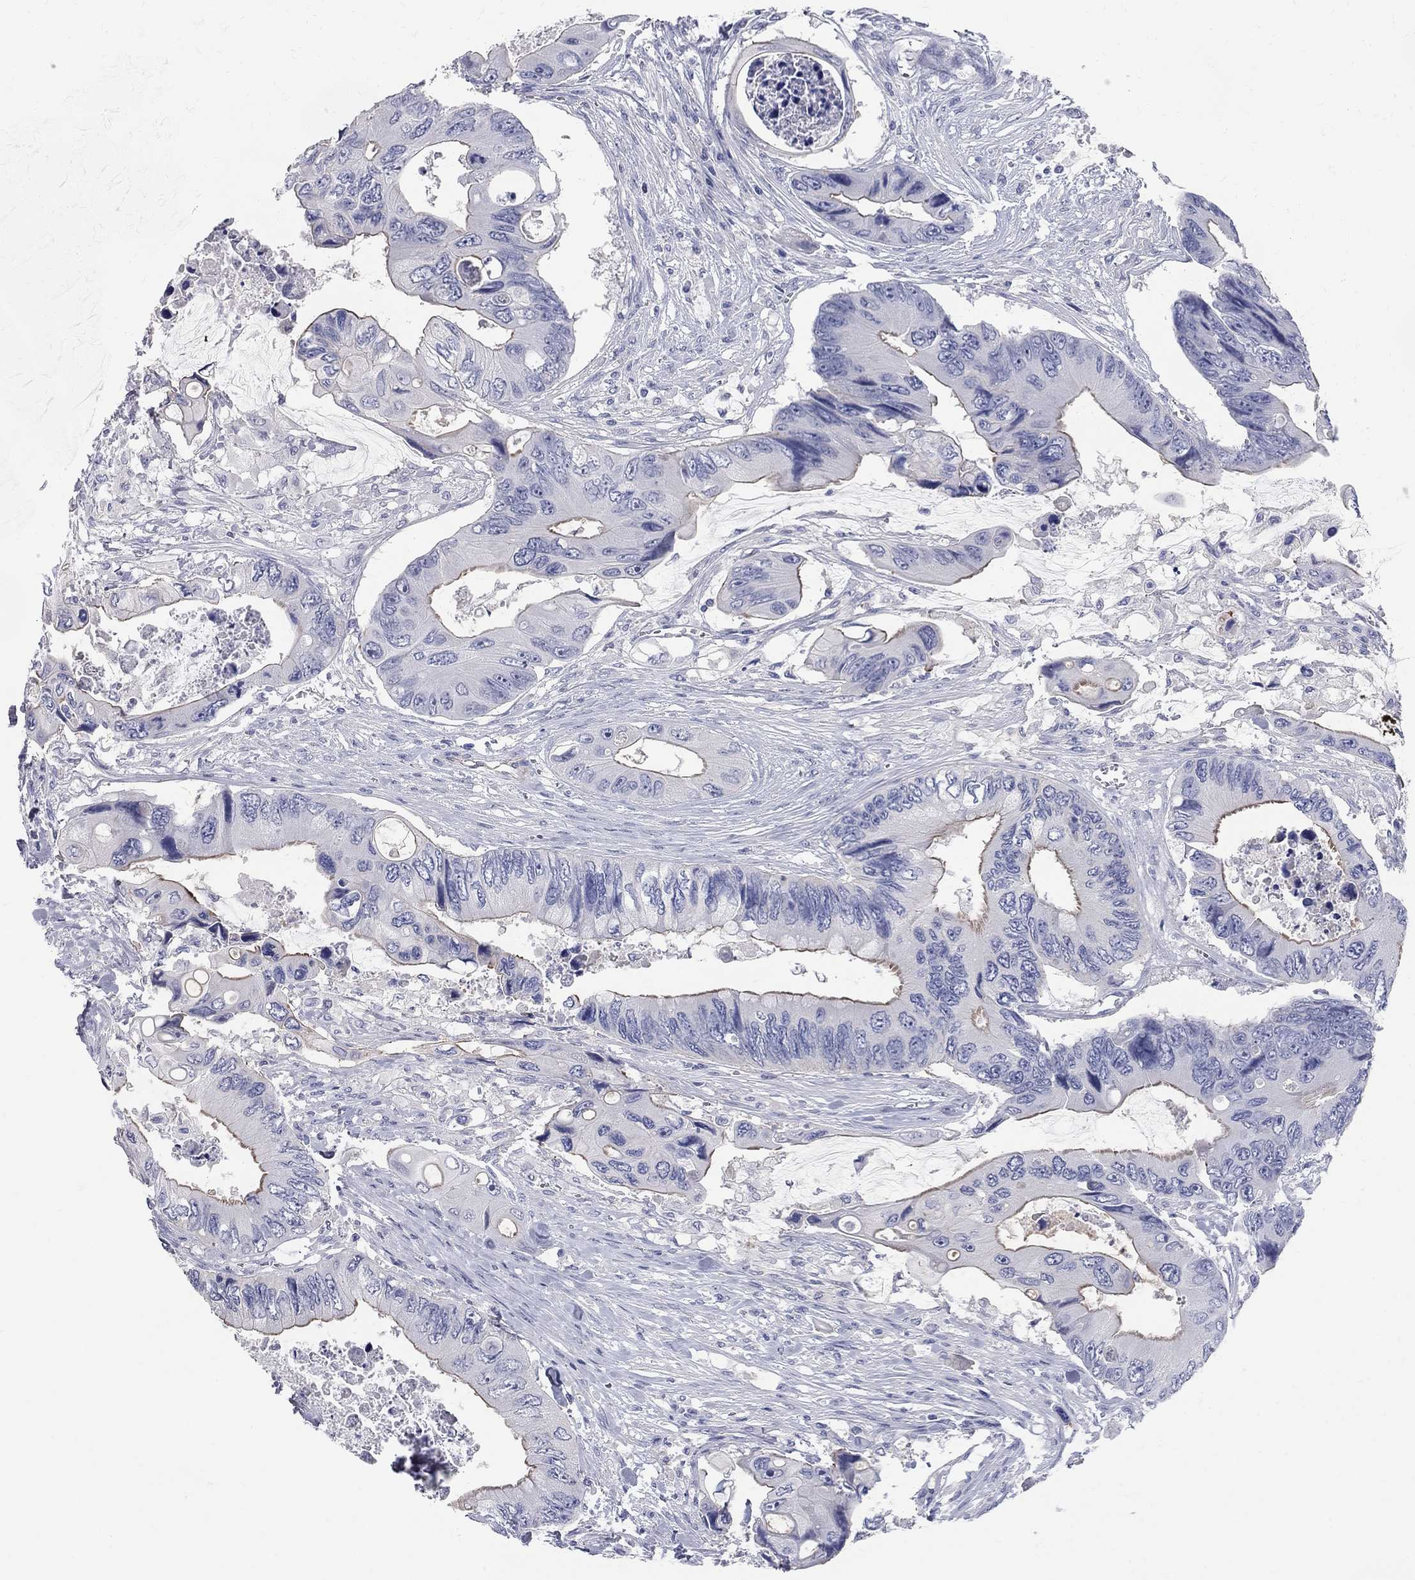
{"staining": {"intensity": "strong", "quantity": "<25%", "location": "cytoplasmic/membranous"}, "tissue": "colorectal cancer", "cell_type": "Tumor cells", "image_type": "cancer", "snomed": [{"axis": "morphology", "description": "Adenocarcinoma, NOS"}, {"axis": "topography", "description": "Rectum"}], "caption": "High-power microscopy captured an IHC image of colorectal cancer (adenocarcinoma), revealing strong cytoplasmic/membranous staining in approximately <25% of tumor cells. (Brightfield microscopy of DAB IHC at high magnification).", "gene": "AOX1", "patient": {"sex": "male", "age": 63}}